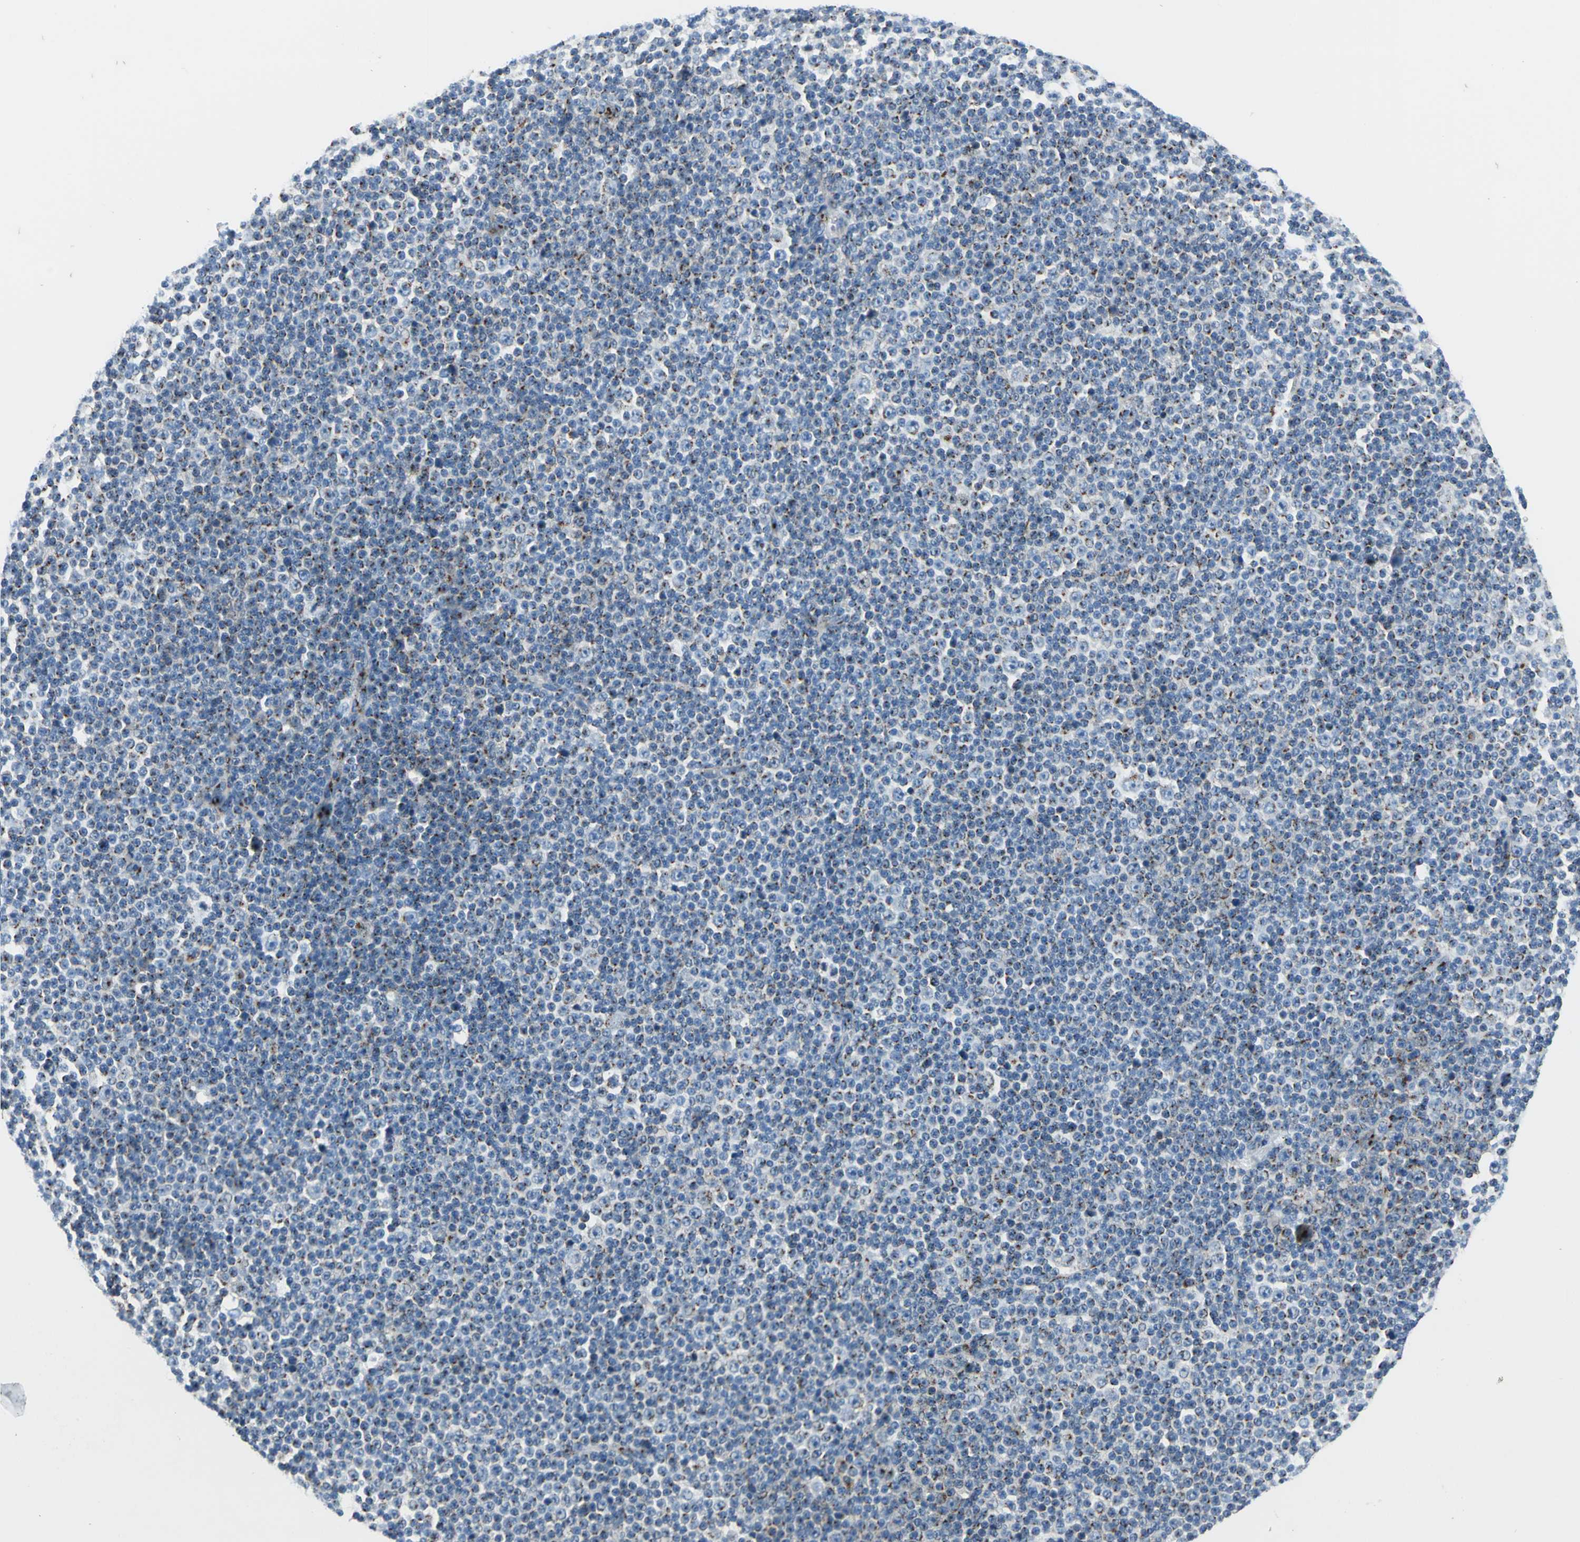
{"staining": {"intensity": "moderate", "quantity": "25%-75%", "location": "cytoplasmic/membranous"}, "tissue": "lymphoma", "cell_type": "Tumor cells", "image_type": "cancer", "snomed": [{"axis": "morphology", "description": "Malignant lymphoma, non-Hodgkin's type, Low grade"}, {"axis": "topography", "description": "Lymph node"}], "caption": "Tumor cells reveal moderate cytoplasmic/membranous positivity in approximately 25%-75% of cells in lymphoma.", "gene": "GPR3", "patient": {"sex": "female", "age": 67}}